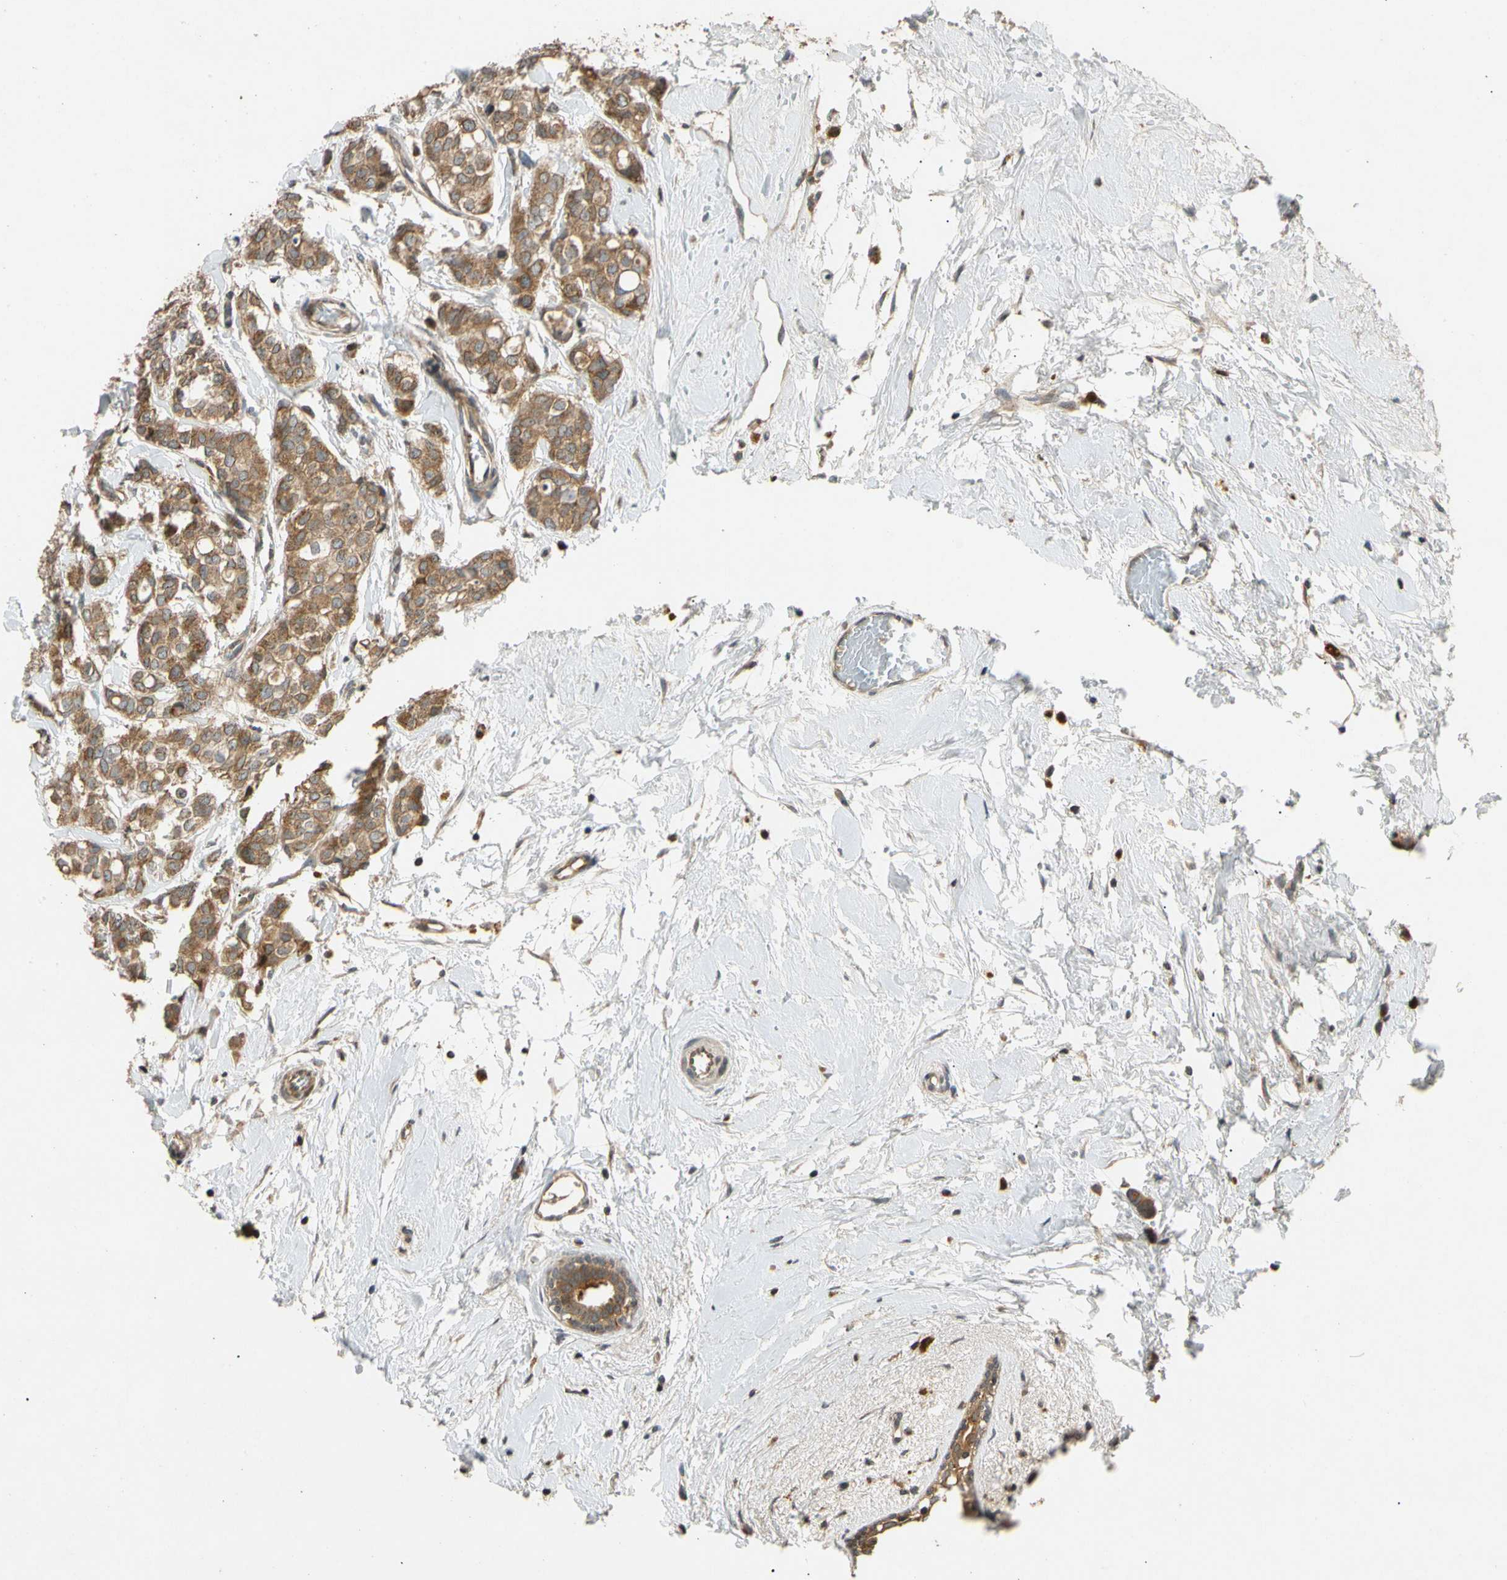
{"staining": {"intensity": "moderate", "quantity": ">75%", "location": "cytoplasmic/membranous"}, "tissue": "breast cancer", "cell_type": "Tumor cells", "image_type": "cancer", "snomed": [{"axis": "morphology", "description": "Lobular carcinoma"}, {"axis": "topography", "description": "Breast"}], "caption": "The photomicrograph shows immunohistochemical staining of breast cancer. There is moderate cytoplasmic/membranous expression is seen in approximately >75% of tumor cells. Using DAB (3,3'-diaminobenzidine) (brown) and hematoxylin (blue) stains, captured at high magnification using brightfield microscopy.", "gene": "MRPS22", "patient": {"sex": "female", "age": 60}}